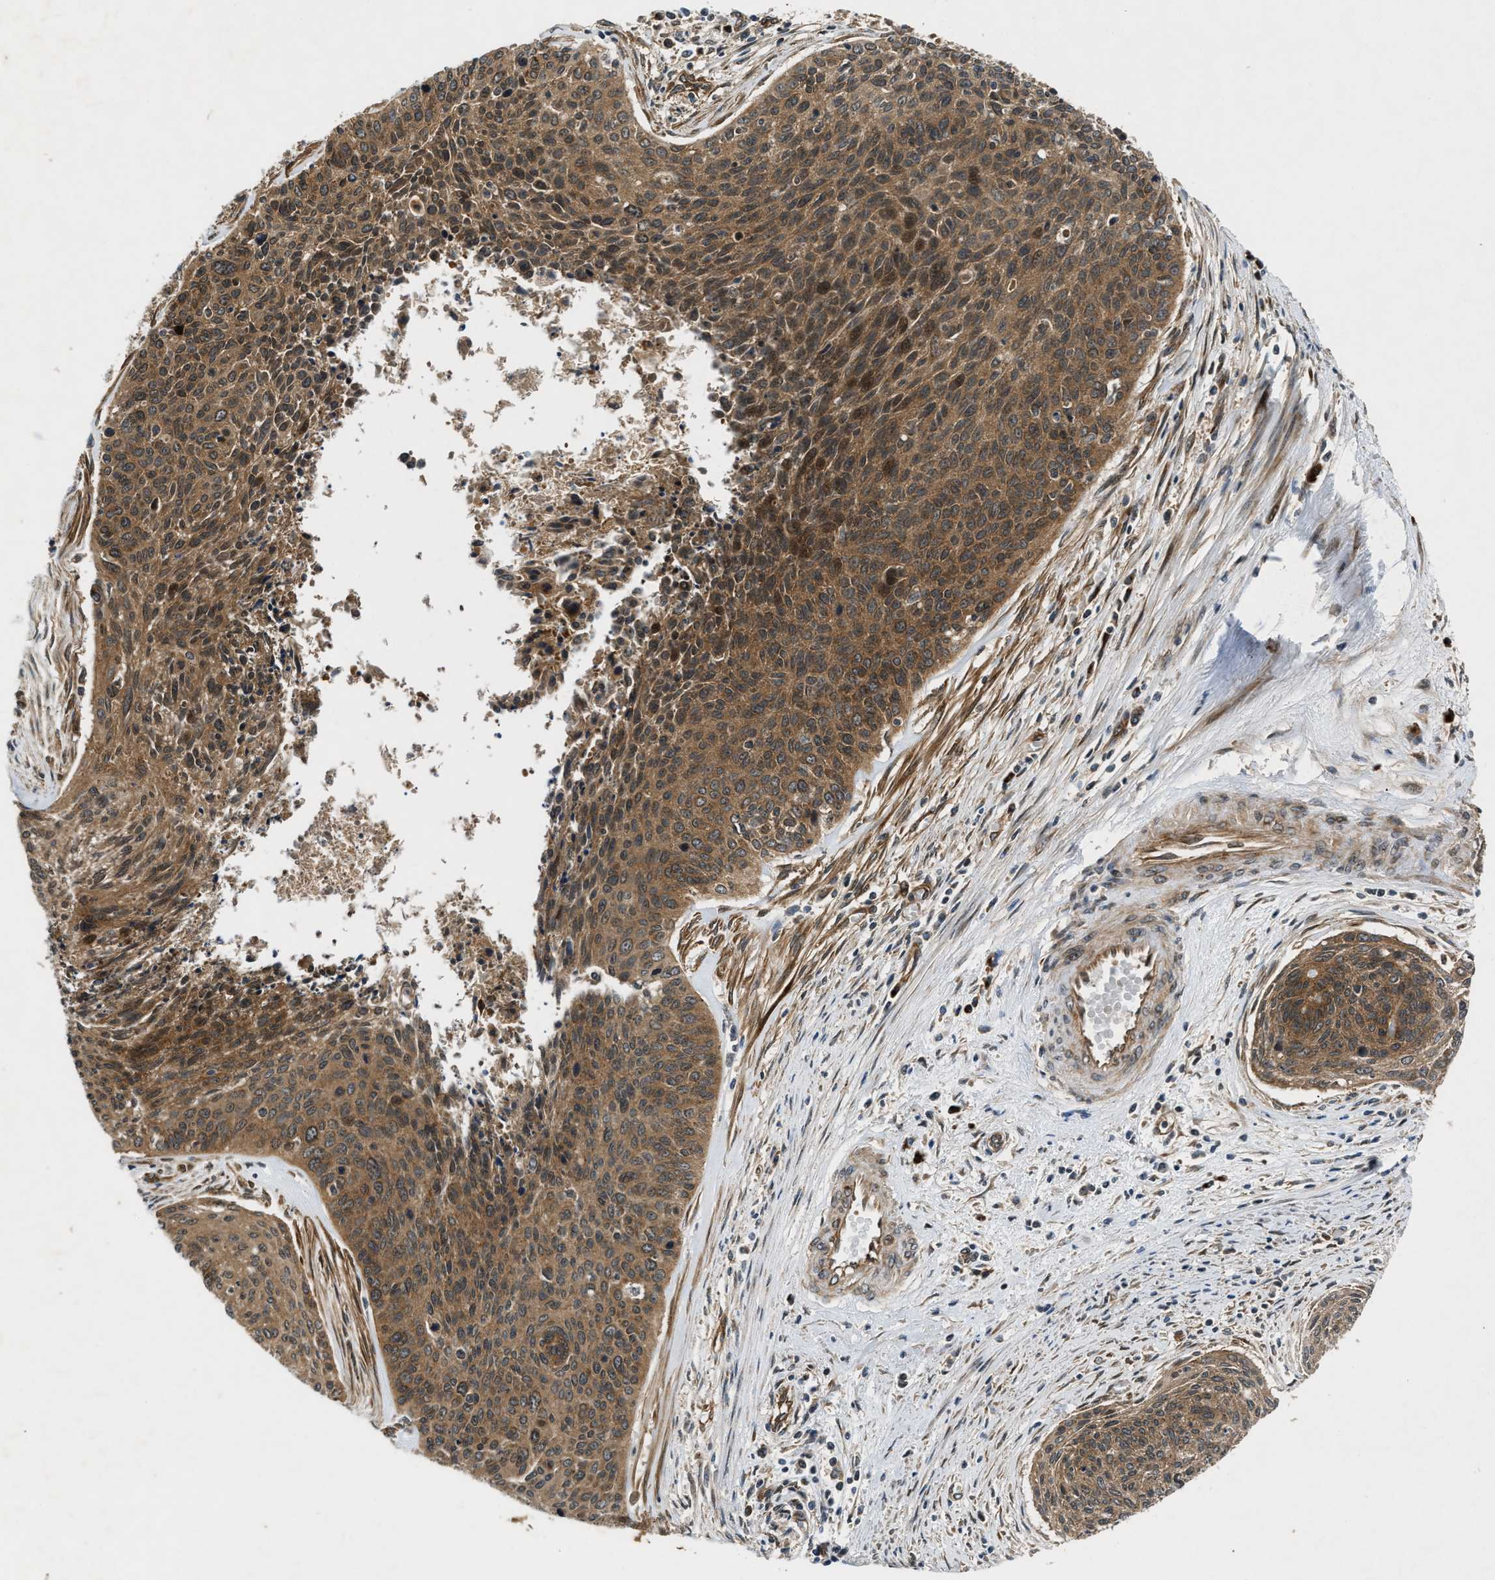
{"staining": {"intensity": "moderate", "quantity": ">75%", "location": "cytoplasmic/membranous"}, "tissue": "cervical cancer", "cell_type": "Tumor cells", "image_type": "cancer", "snomed": [{"axis": "morphology", "description": "Squamous cell carcinoma, NOS"}, {"axis": "topography", "description": "Cervix"}], "caption": "Brown immunohistochemical staining in human cervical squamous cell carcinoma displays moderate cytoplasmic/membranous expression in approximately >75% of tumor cells. (DAB (3,3'-diaminobenzidine) IHC, brown staining for protein, blue staining for nuclei).", "gene": "PNPLA8", "patient": {"sex": "female", "age": 55}}